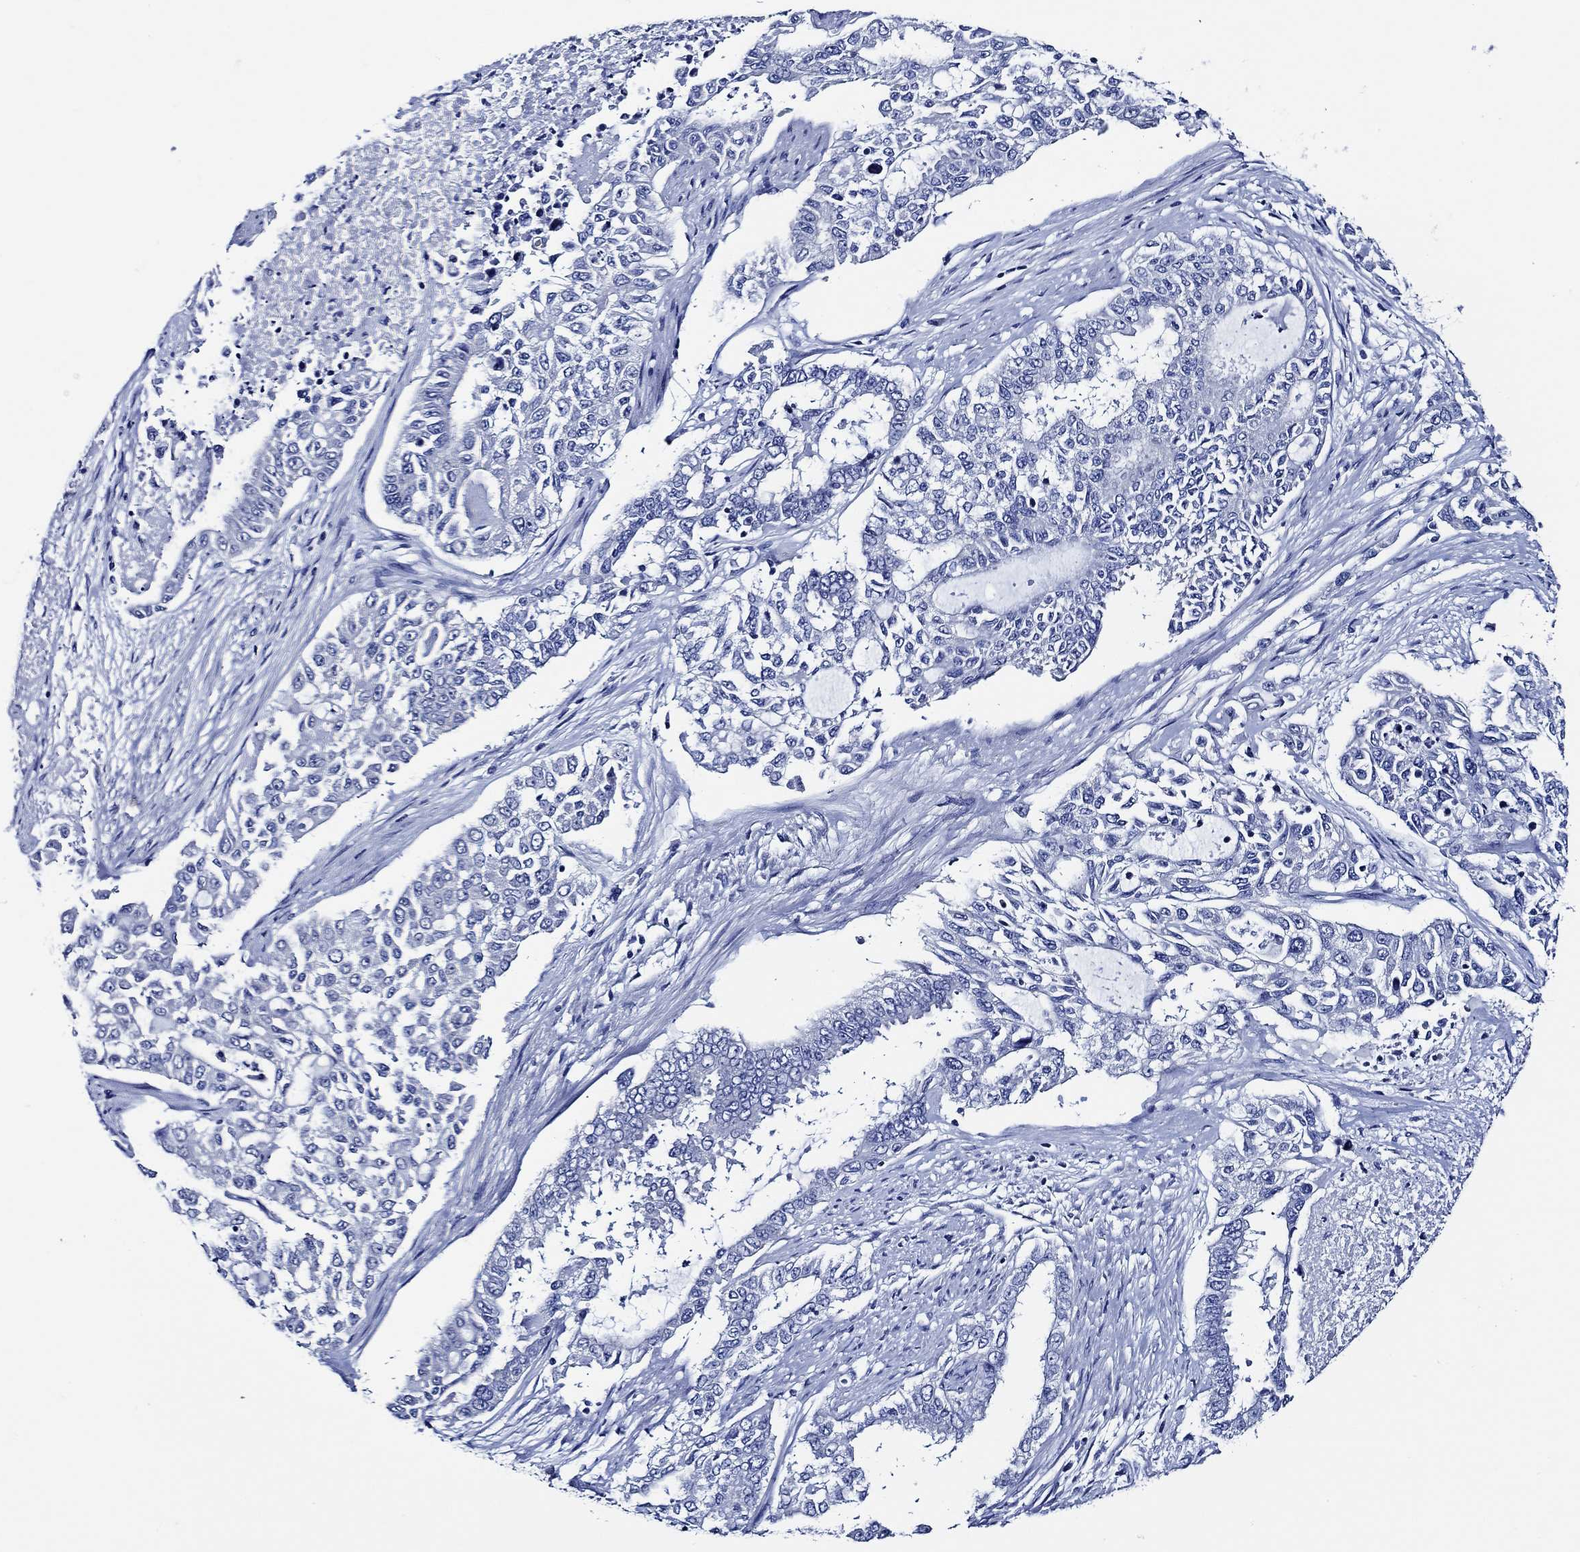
{"staining": {"intensity": "negative", "quantity": "none", "location": "none"}, "tissue": "endometrial cancer", "cell_type": "Tumor cells", "image_type": "cancer", "snomed": [{"axis": "morphology", "description": "Adenocarcinoma, NOS"}, {"axis": "topography", "description": "Uterus"}], "caption": "Endometrial cancer was stained to show a protein in brown. There is no significant expression in tumor cells. (Brightfield microscopy of DAB (3,3'-diaminobenzidine) IHC at high magnification).", "gene": "WDR62", "patient": {"sex": "female", "age": 59}}